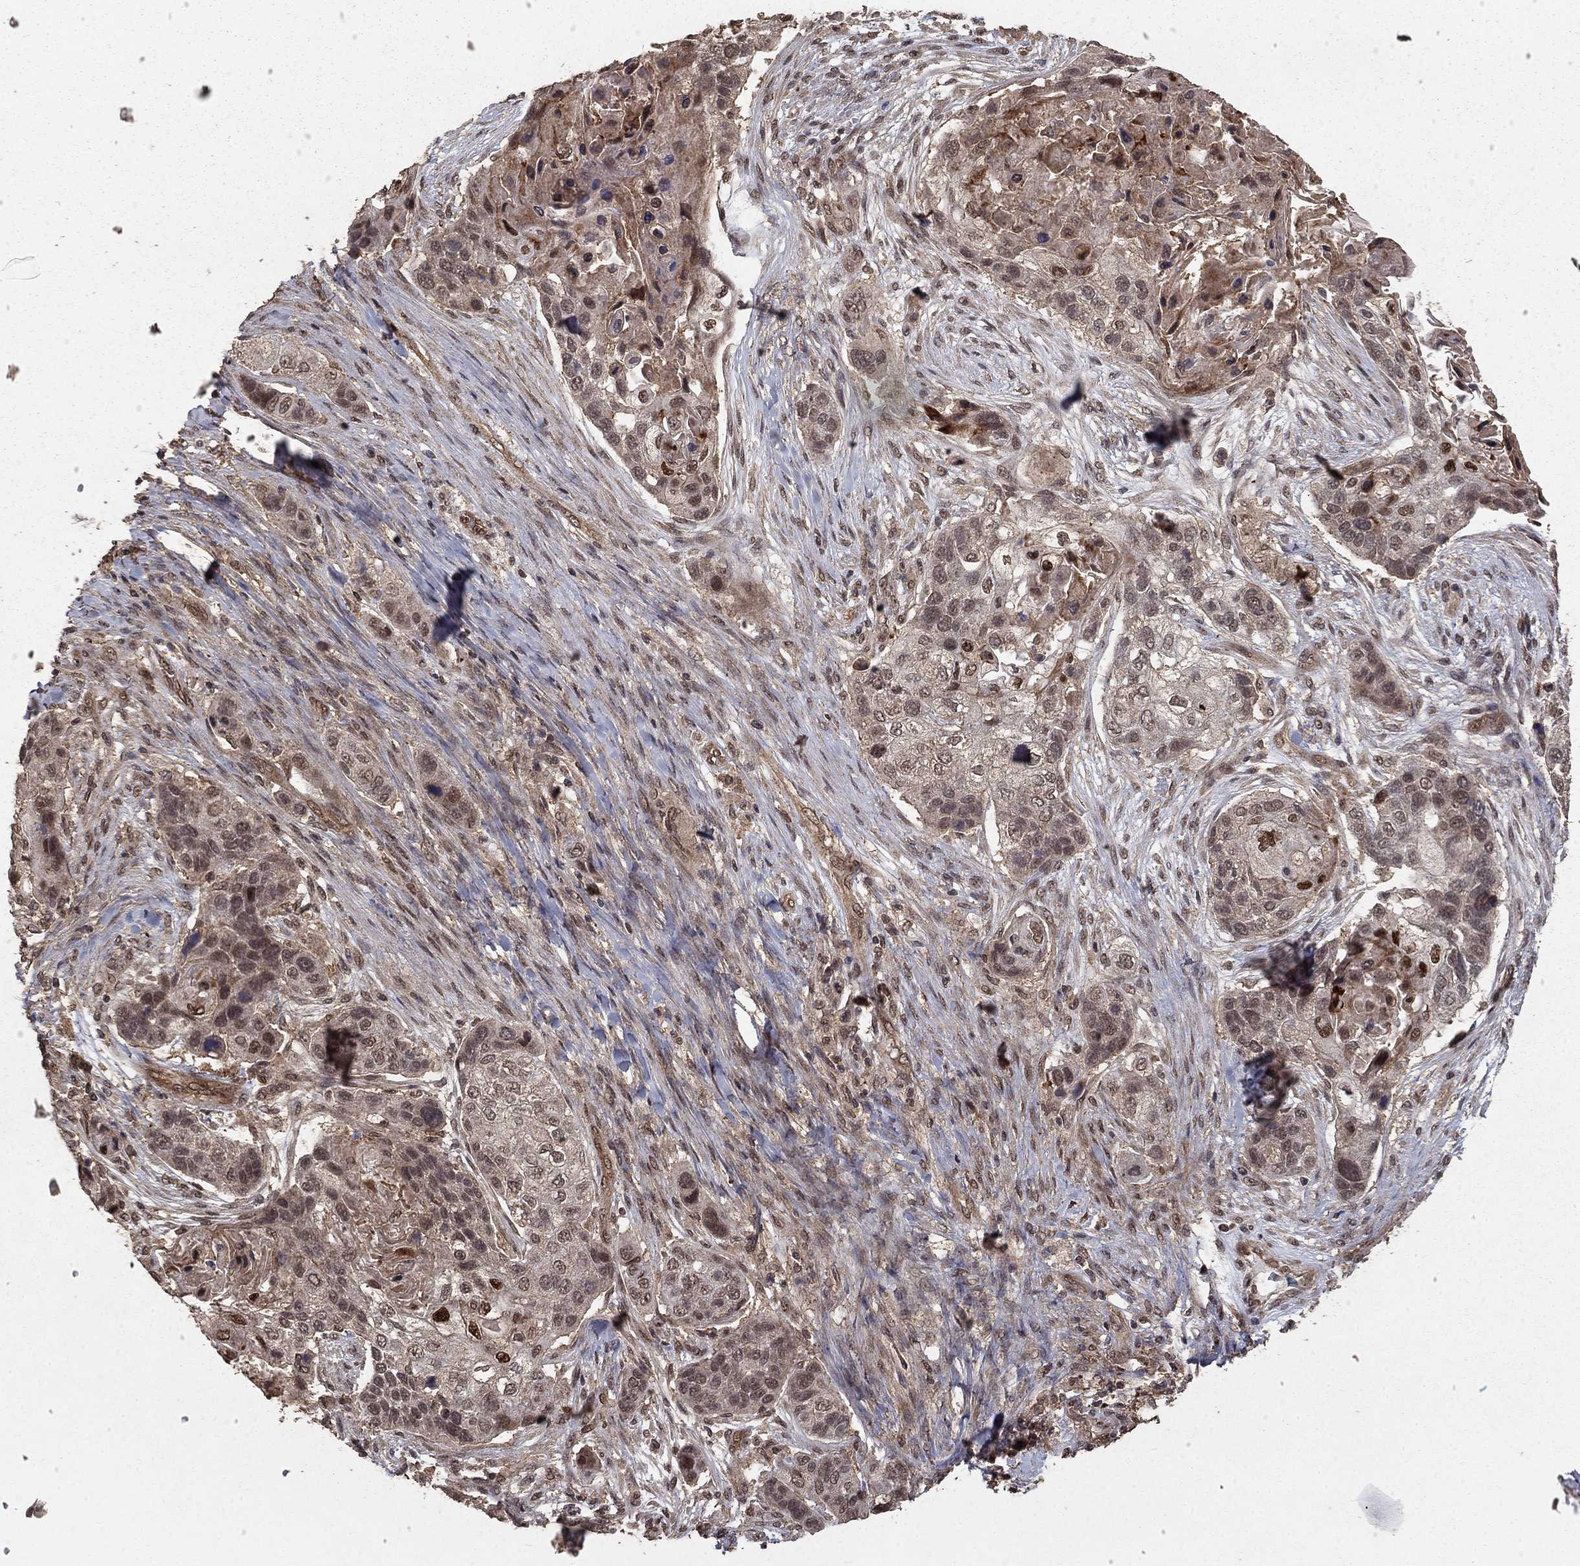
{"staining": {"intensity": "weak", "quantity": "25%-75%", "location": "cytoplasmic/membranous"}, "tissue": "lung cancer", "cell_type": "Tumor cells", "image_type": "cancer", "snomed": [{"axis": "morphology", "description": "Squamous cell carcinoma, NOS"}, {"axis": "topography", "description": "Lung"}], "caption": "Tumor cells demonstrate low levels of weak cytoplasmic/membranous expression in about 25%-75% of cells in lung cancer. (DAB IHC, brown staining for protein, blue staining for nuclei).", "gene": "PRDM1", "patient": {"sex": "male", "age": 69}}